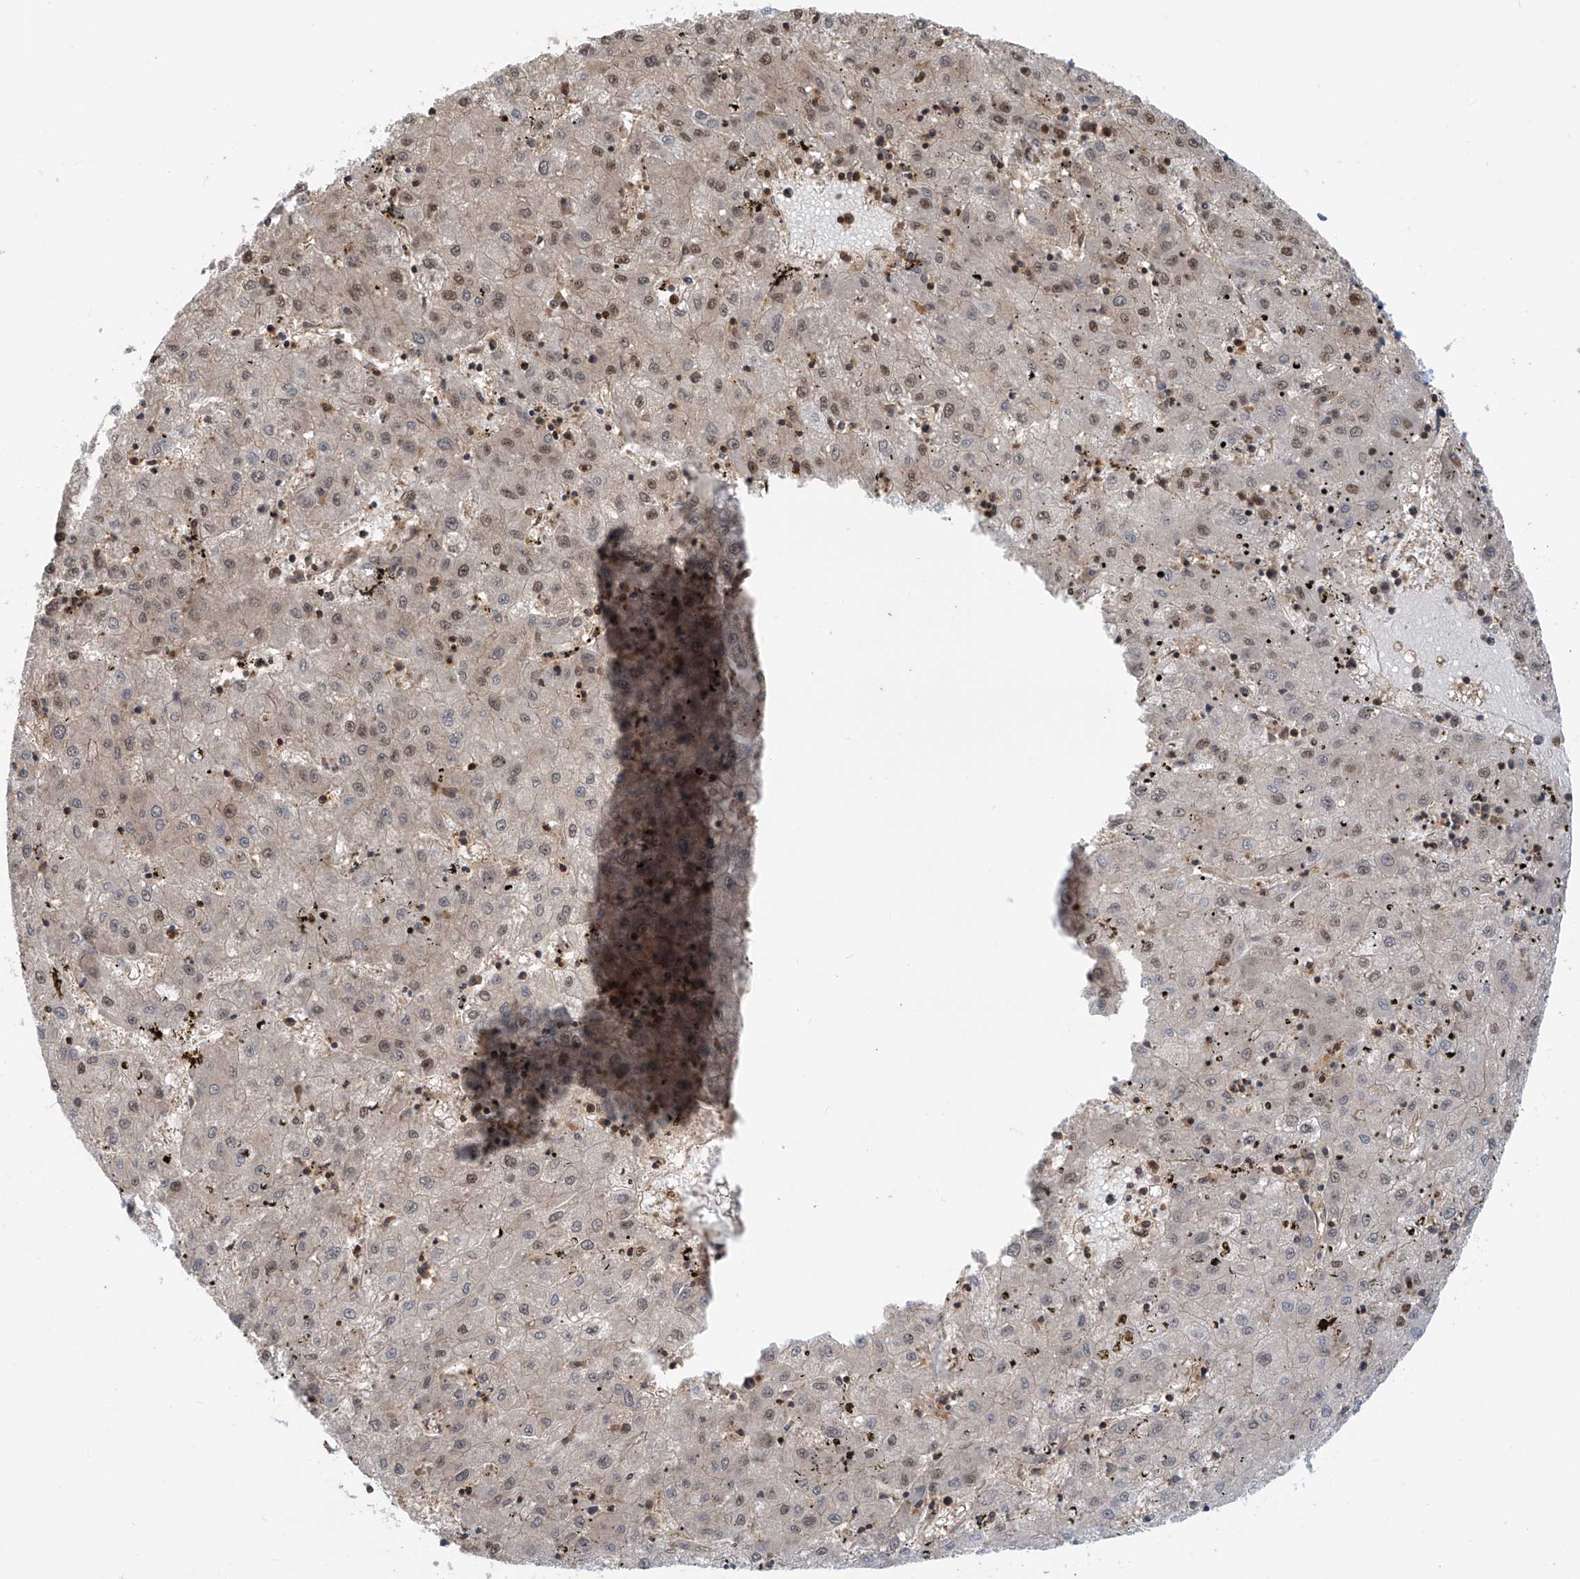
{"staining": {"intensity": "moderate", "quantity": "<25%", "location": "nuclear"}, "tissue": "liver cancer", "cell_type": "Tumor cells", "image_type": "cancer", "snomed": [{"axis": "morphology", "description": "Carcinoma, Hepatocellular, NOS"}, {"axis": "topography", "description": "Liver"}], "caption": "IHC micrograph of hepatocellular carcinoma (liver) stained for a protein (brown), which shows low levels of moderate nuclear expression in approximately <25% of tumor cells.", "gene": "LAGE3", "patient": {"sex": "male", "age": 72}}